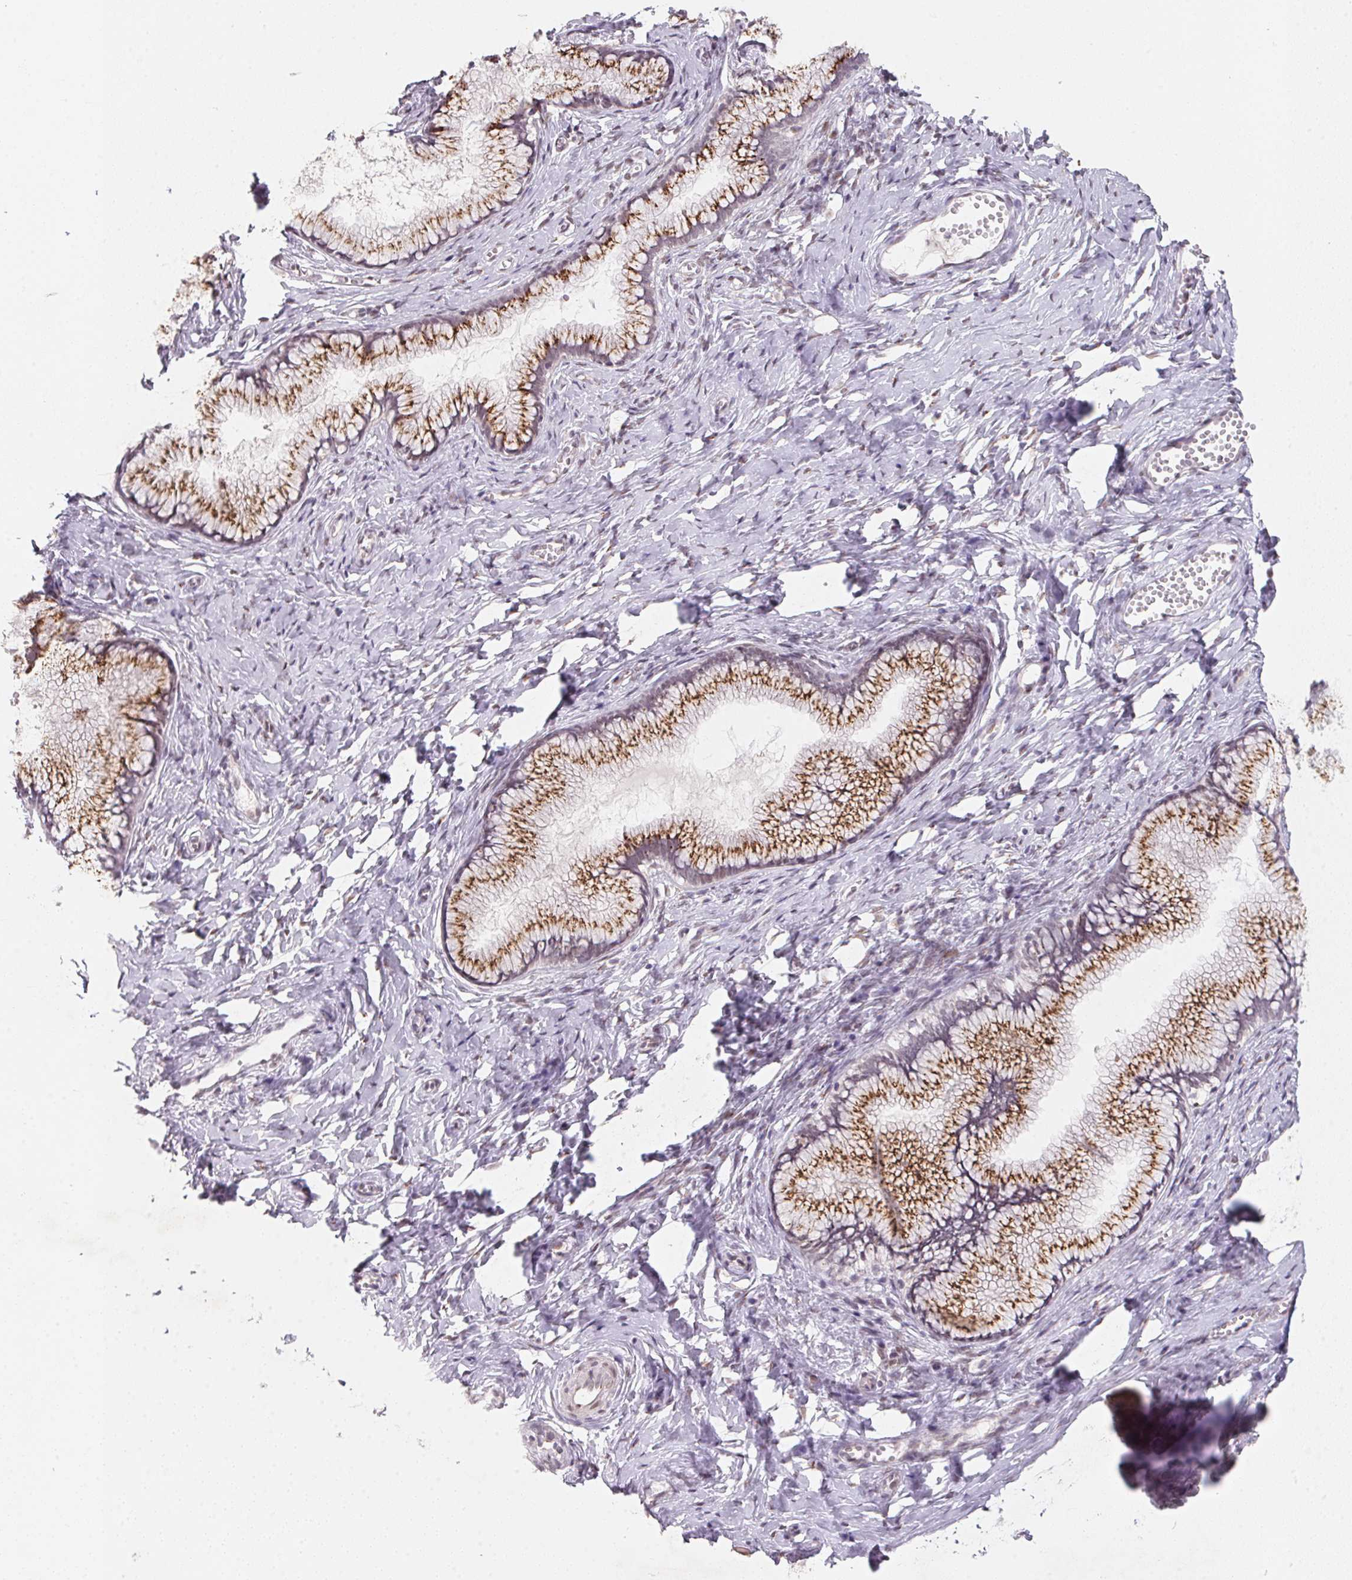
{"staining": {"intensity": "strong", "quantity": ">75%", "location": "cytoplasmic/membranous"}, "tissue": "cervix", "cell_type": "Glandular cells", "image_type": "normal", "snomed": [{"axis": "morphology", "description": "Normal tissue, NOS"}, {"axis": "topography", "description": "Cervix"}], "caption": "DAB immunohistochemical staining of normal cervix shows strong cytoplasmic/membranous protein staining in approximately >75% of glandular cells.", "gene": "RAB22A", "patient": {"sex": "female", "age": 40}}